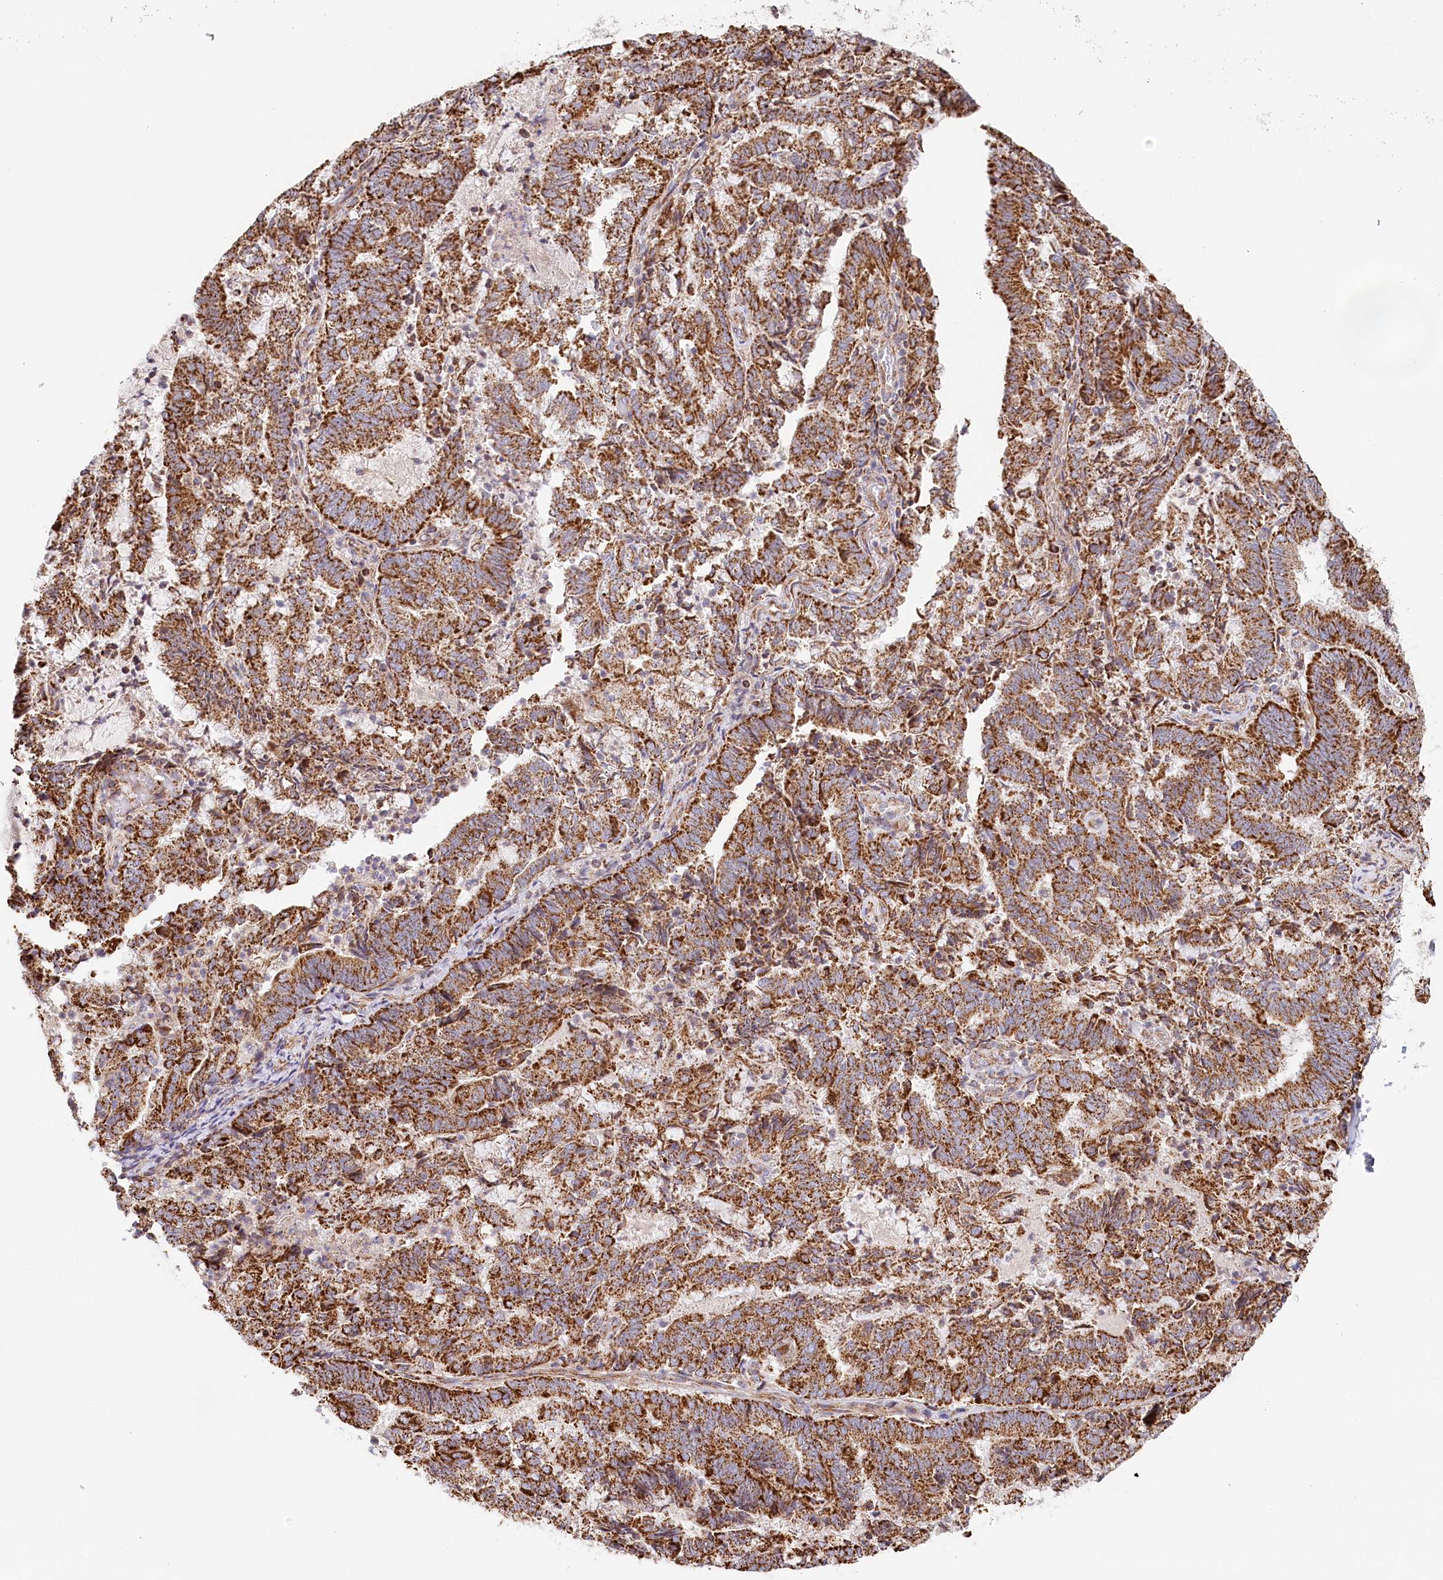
{"staining": {"intensity": "strong", "quantity": ">75%", "location": "cytoplasmic/membranous"}, "tissue": "endometrial cancer", "cell_type": "Tumor cells", "image_type": "cancer", "snomed": [{"axis": "morphology", "description": "Adenocarcinoma, NOS"}, {"axis": "topography", "description": "Endometrium"}], "caption": "The immunohistochemical stain shows strong cytoplasmic/membranous positivity in tumor cells of adenocarcinoma (endometrial) tissue.", "gene": "UMPS", "patient": {"sex": "female", "age": 80}}